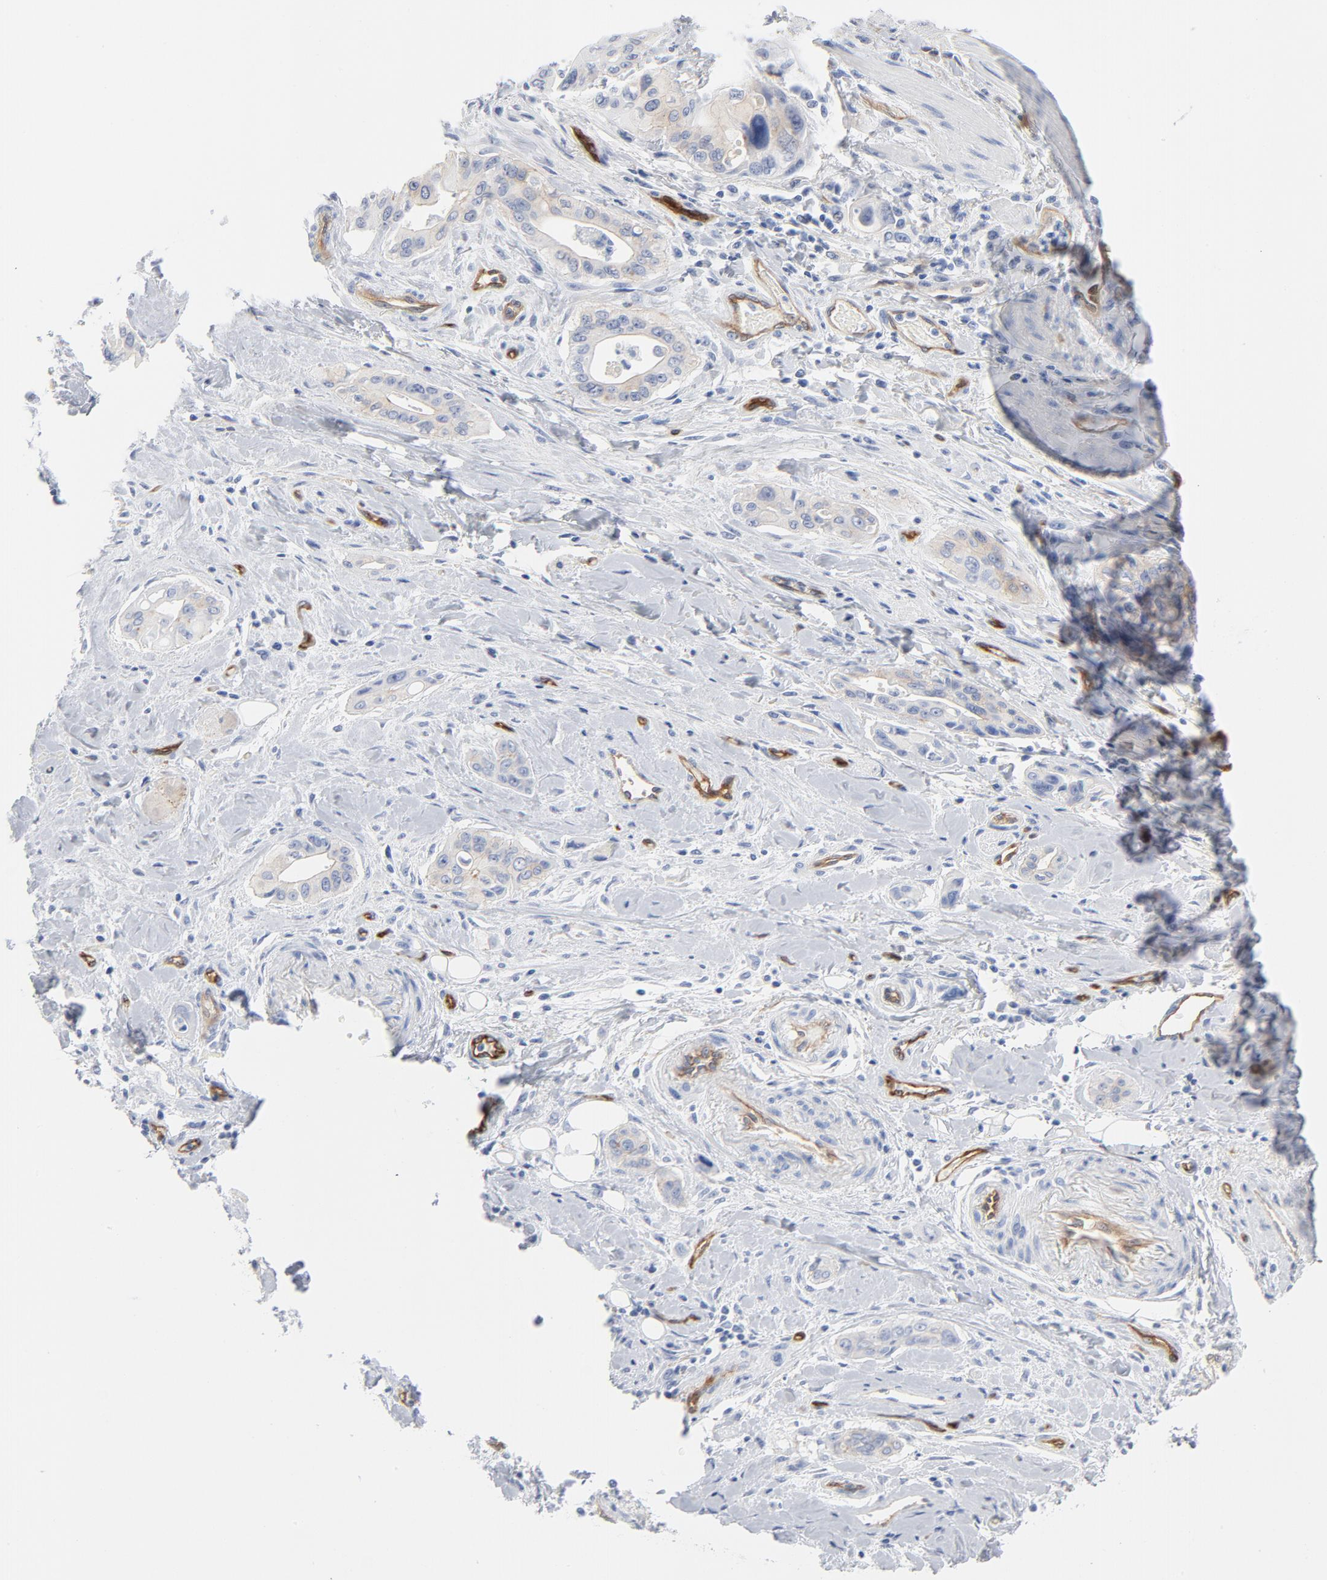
{"staining": {"intensity": "weak", "quantity": ">75%", "location": "cytoplasmic/membranous"}, "tissue": "pancreatic cancer", "cell_type": "Tumor cells", "image_type": "cancer", "snomed": [{"axis": "morphology", "description": "Adenocarcinoma, NOS"}, {"axis": "topography", "description": "Pancreas"}], "caption": "Pancreatic cancer was stained to show a protein in brown. There is low levels of weak cytoplasmic/membranous staining in about >75% of tumor cells. Nuclei are stained in blue.", "gene": "SHANK3", "patient": {"sex": "male", "age": 77}}